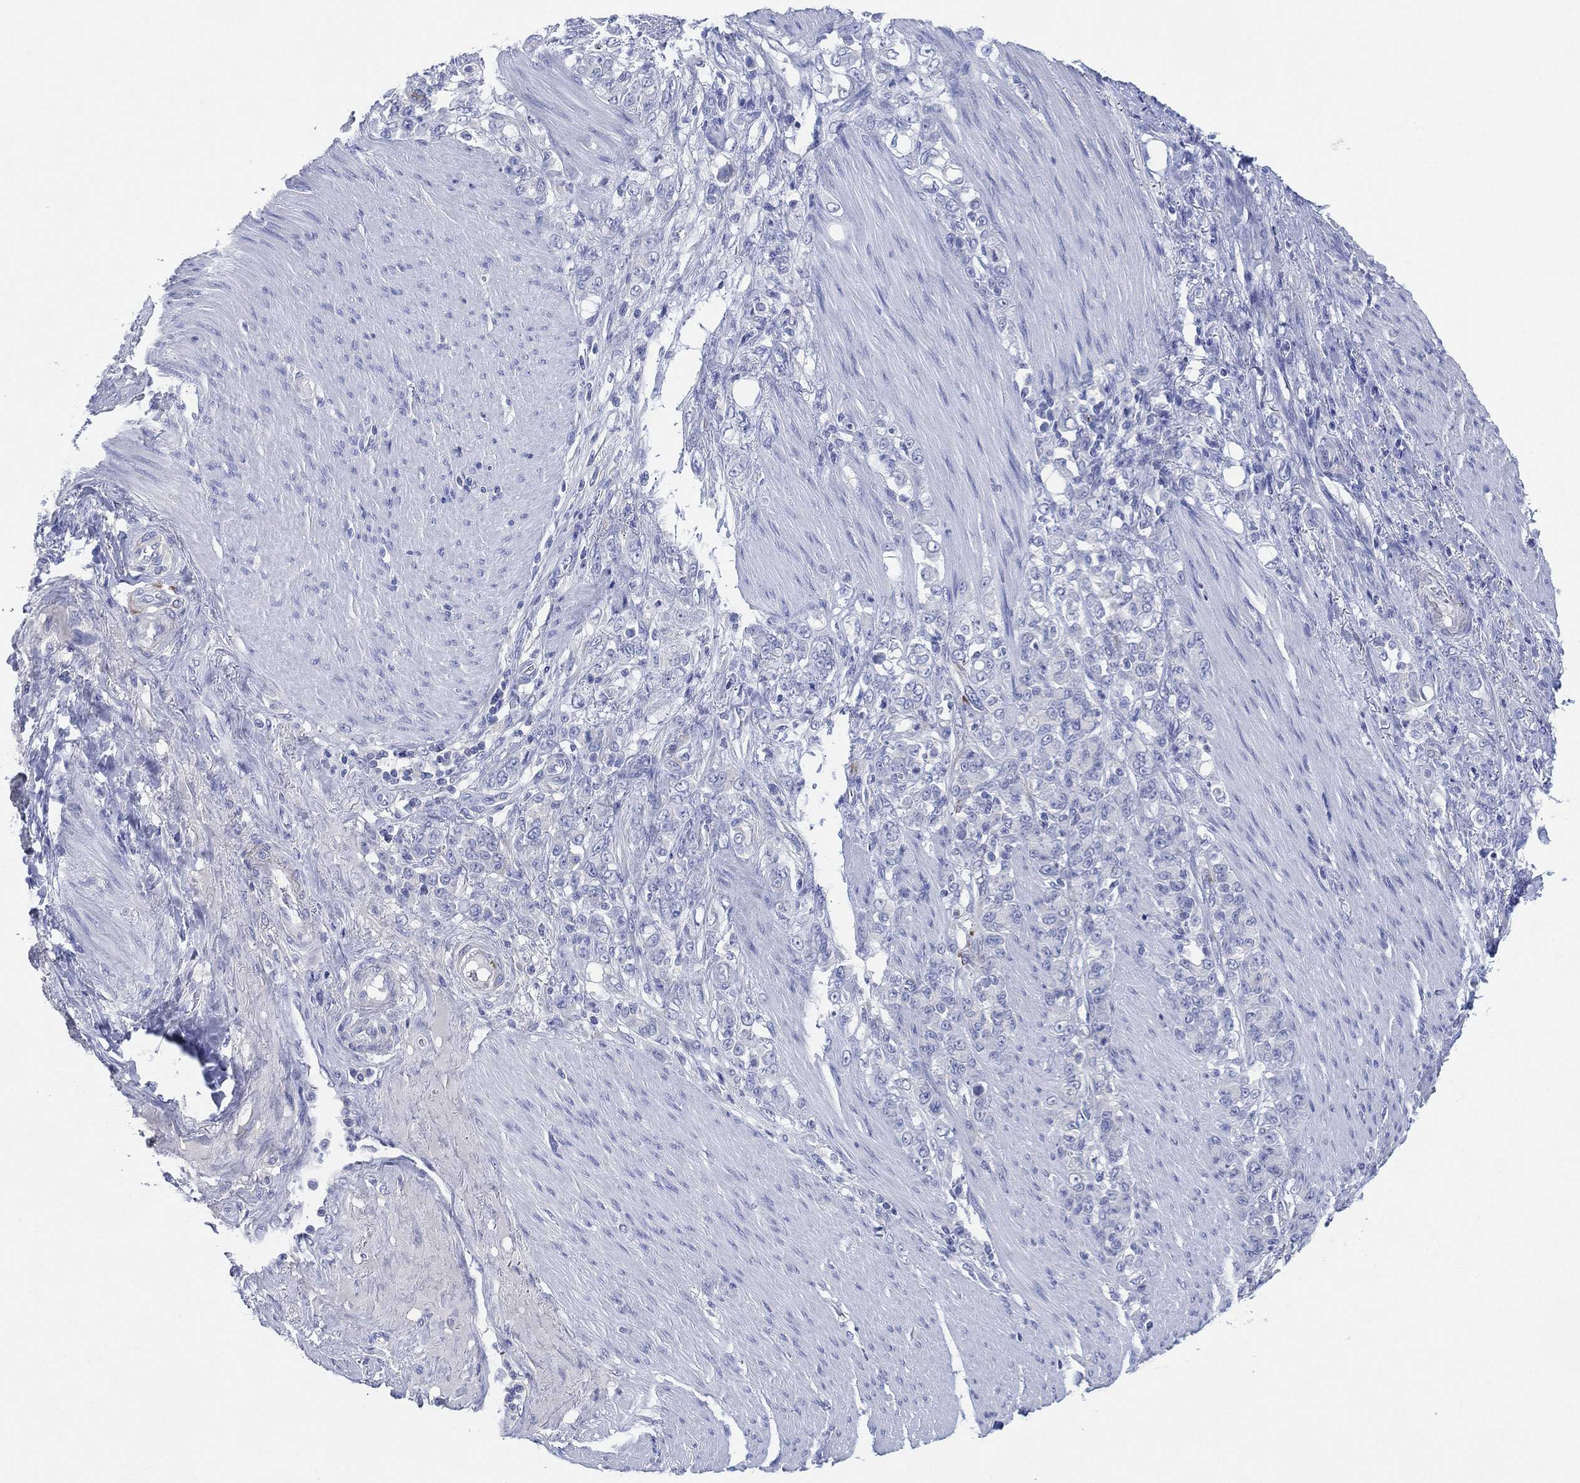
{"staining": {"intensity": "negative", "quantity": "none", "location": "none"}, "tissue": "stomach cancer", "cell_type": "Tumor cells", "image_type": "cancer", "snomed": [{"axis": "morphology", "description": "Adenocarcinoma, NOS"}, {"axis": "topography", "description": "Stomach"}], "caption": "Immunohistochemistry of stomach cancer displays no expression in tumor cells.", "gene": "ADAD2", "patient": {"sex": "female", "age": 79}}